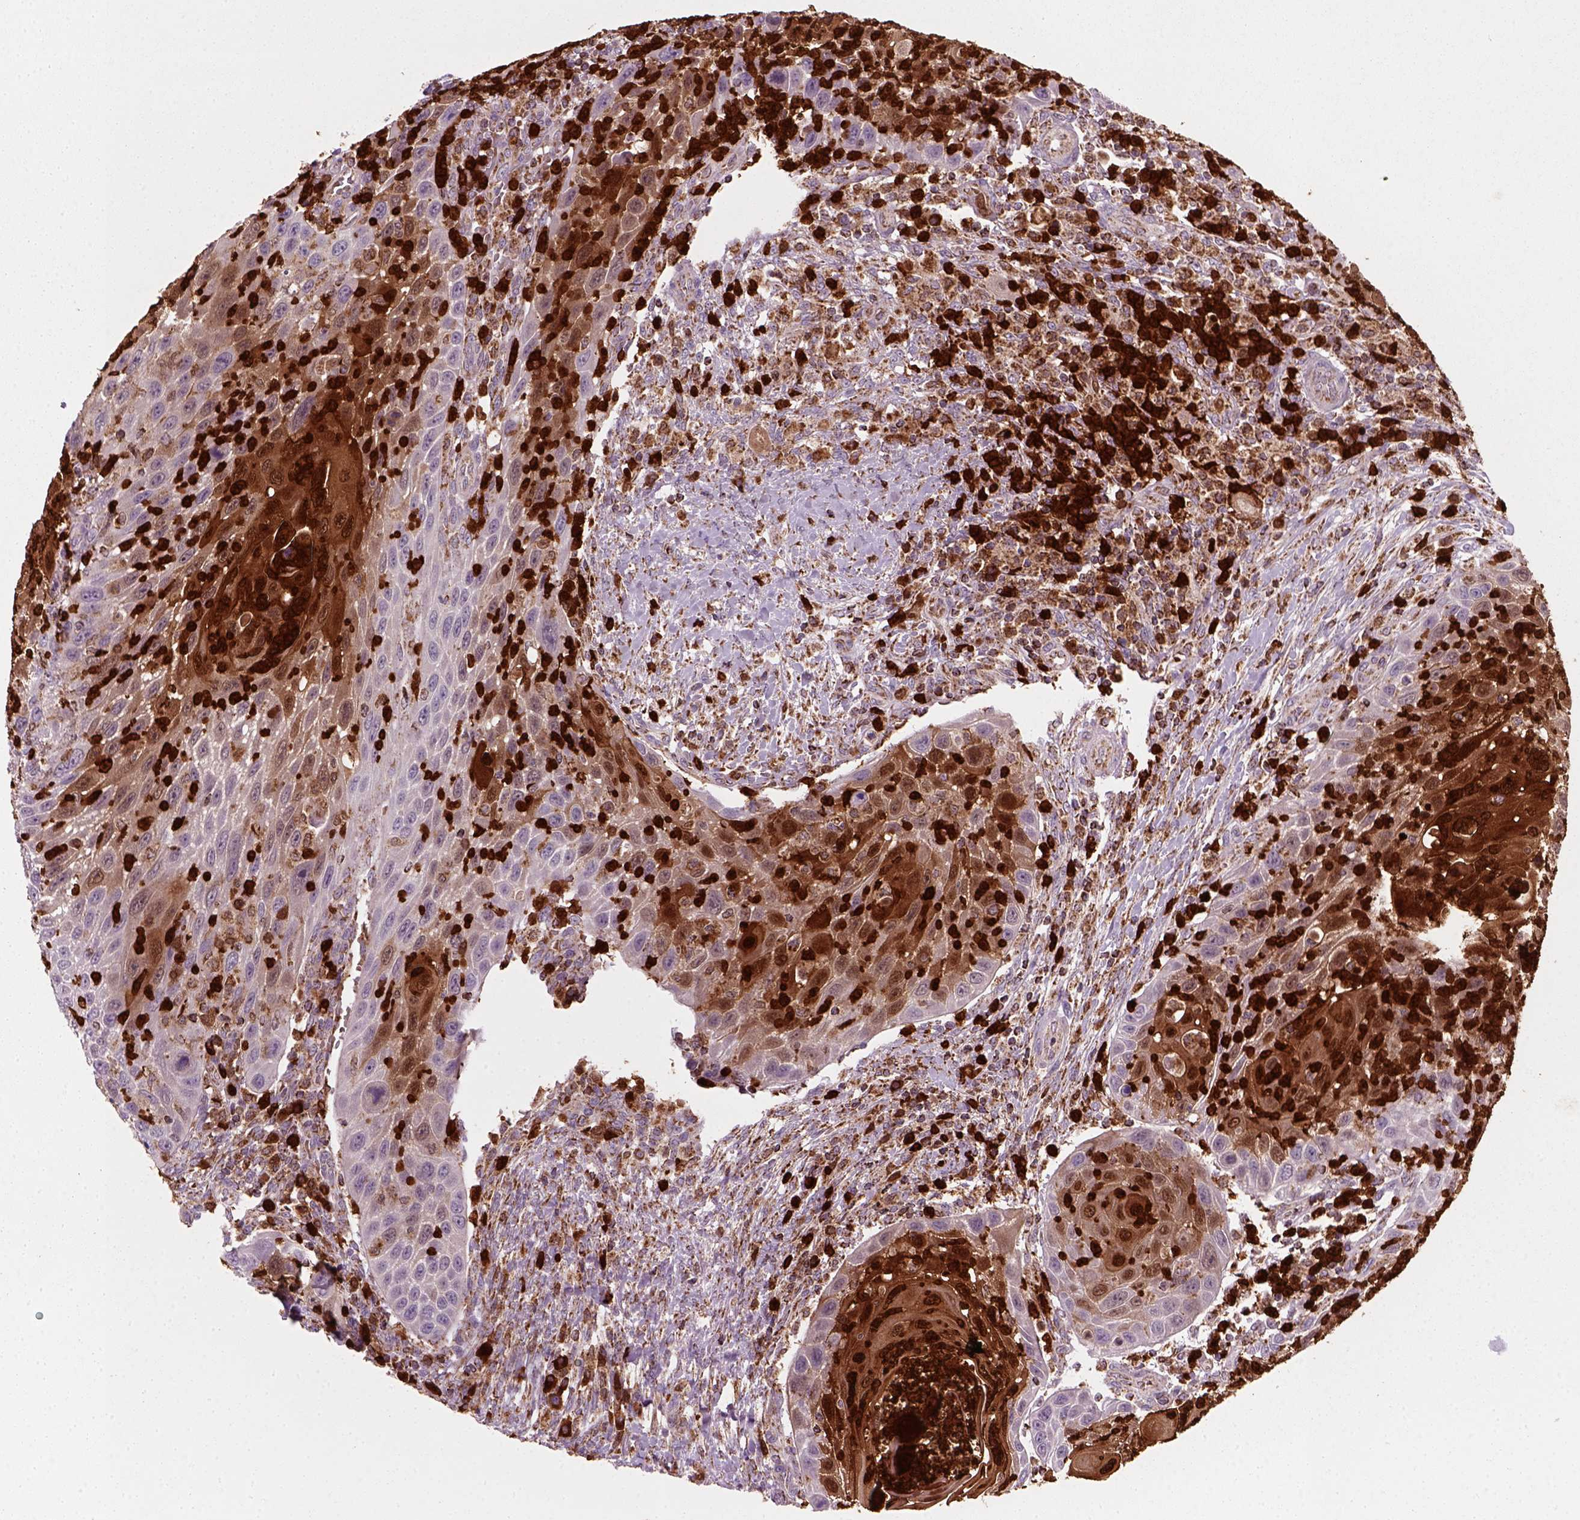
{"staining": {"intensity": "strong", "quantity": "25%-75%", "location": "cytoplasmic/membranous"}, "tissue": "head and neck cancer", "cell_type": "Tumor cells", "image_type": "cancer", "snomed": [{"axis": "morphology", "description": "Squamous cell carcinoma, NOS"}, {"axis": "topography", "description": "Head-Neck"}], "caption": "Head and neck squamous cell carcinoma stained with a protein marker demonstrates strong staining in tumor cells.", "gene": "NUDT16L1", "patient": {"sex": "male", "age": 69}}